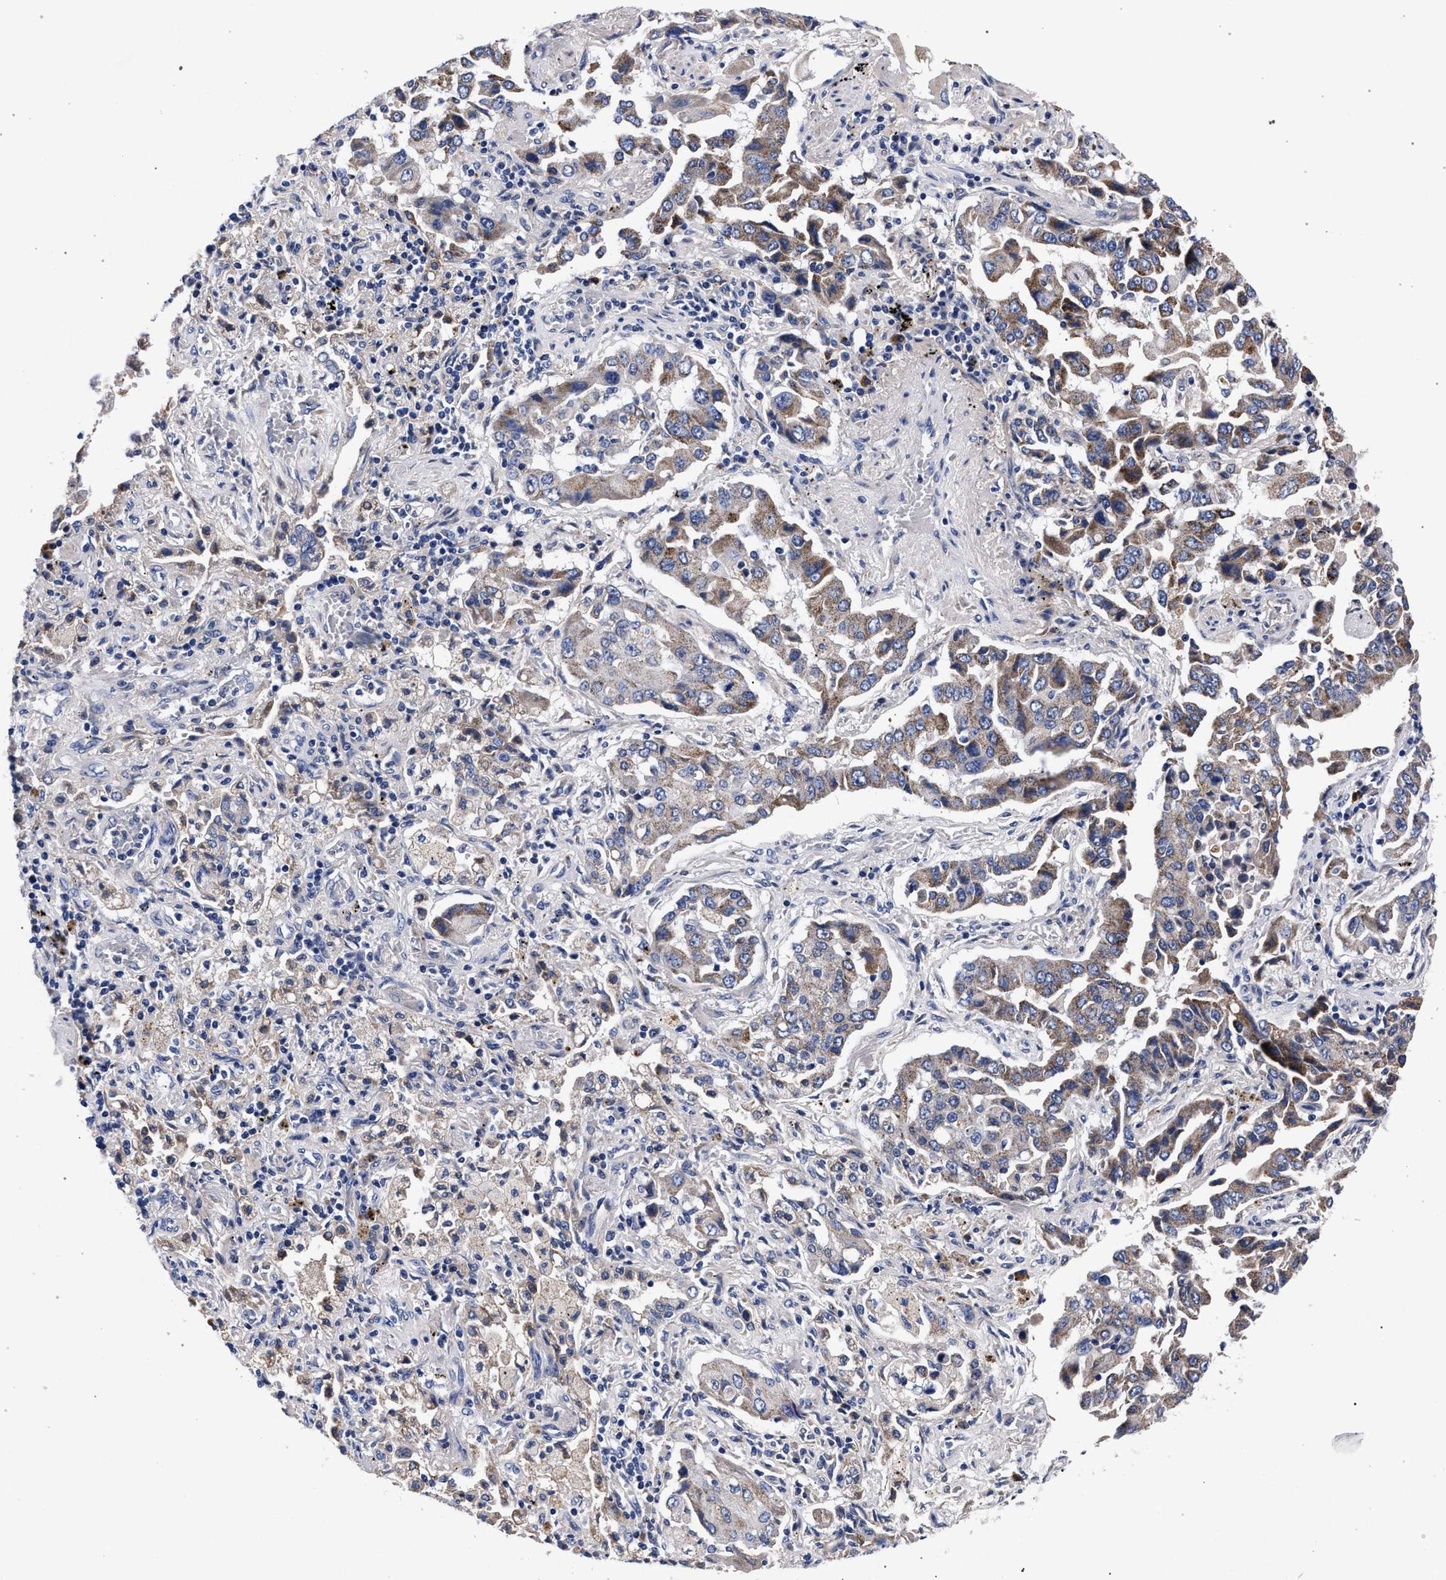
{"staining": {"intensity": "moderate", "quantity": "25%-75%", "location": "cytoplasmic/membranous"}, "tissue": "lung cancer", "cell_type": "Tumor cells", "image_type": "cancer", "snomed": [{"axis": "morphology", "description": "Adenocarcinoma, NOS"}, {"axis": "topography", "description": "Lung"}], "caption": "An immunohistochemistry micrograph of neoplastic tissue is shown. Protein staining in brown highlights moderate cytoplasmic/membranous positivity in lung cancer (adenocarcinoma) within tumor cells. The staining is performed using DAB brown chromogen to label protein expression. The nuclei are counter-stained blue using hematoxylin.", "gene": "ACOX1", "patient": {"sex": "female", "age": 65}}